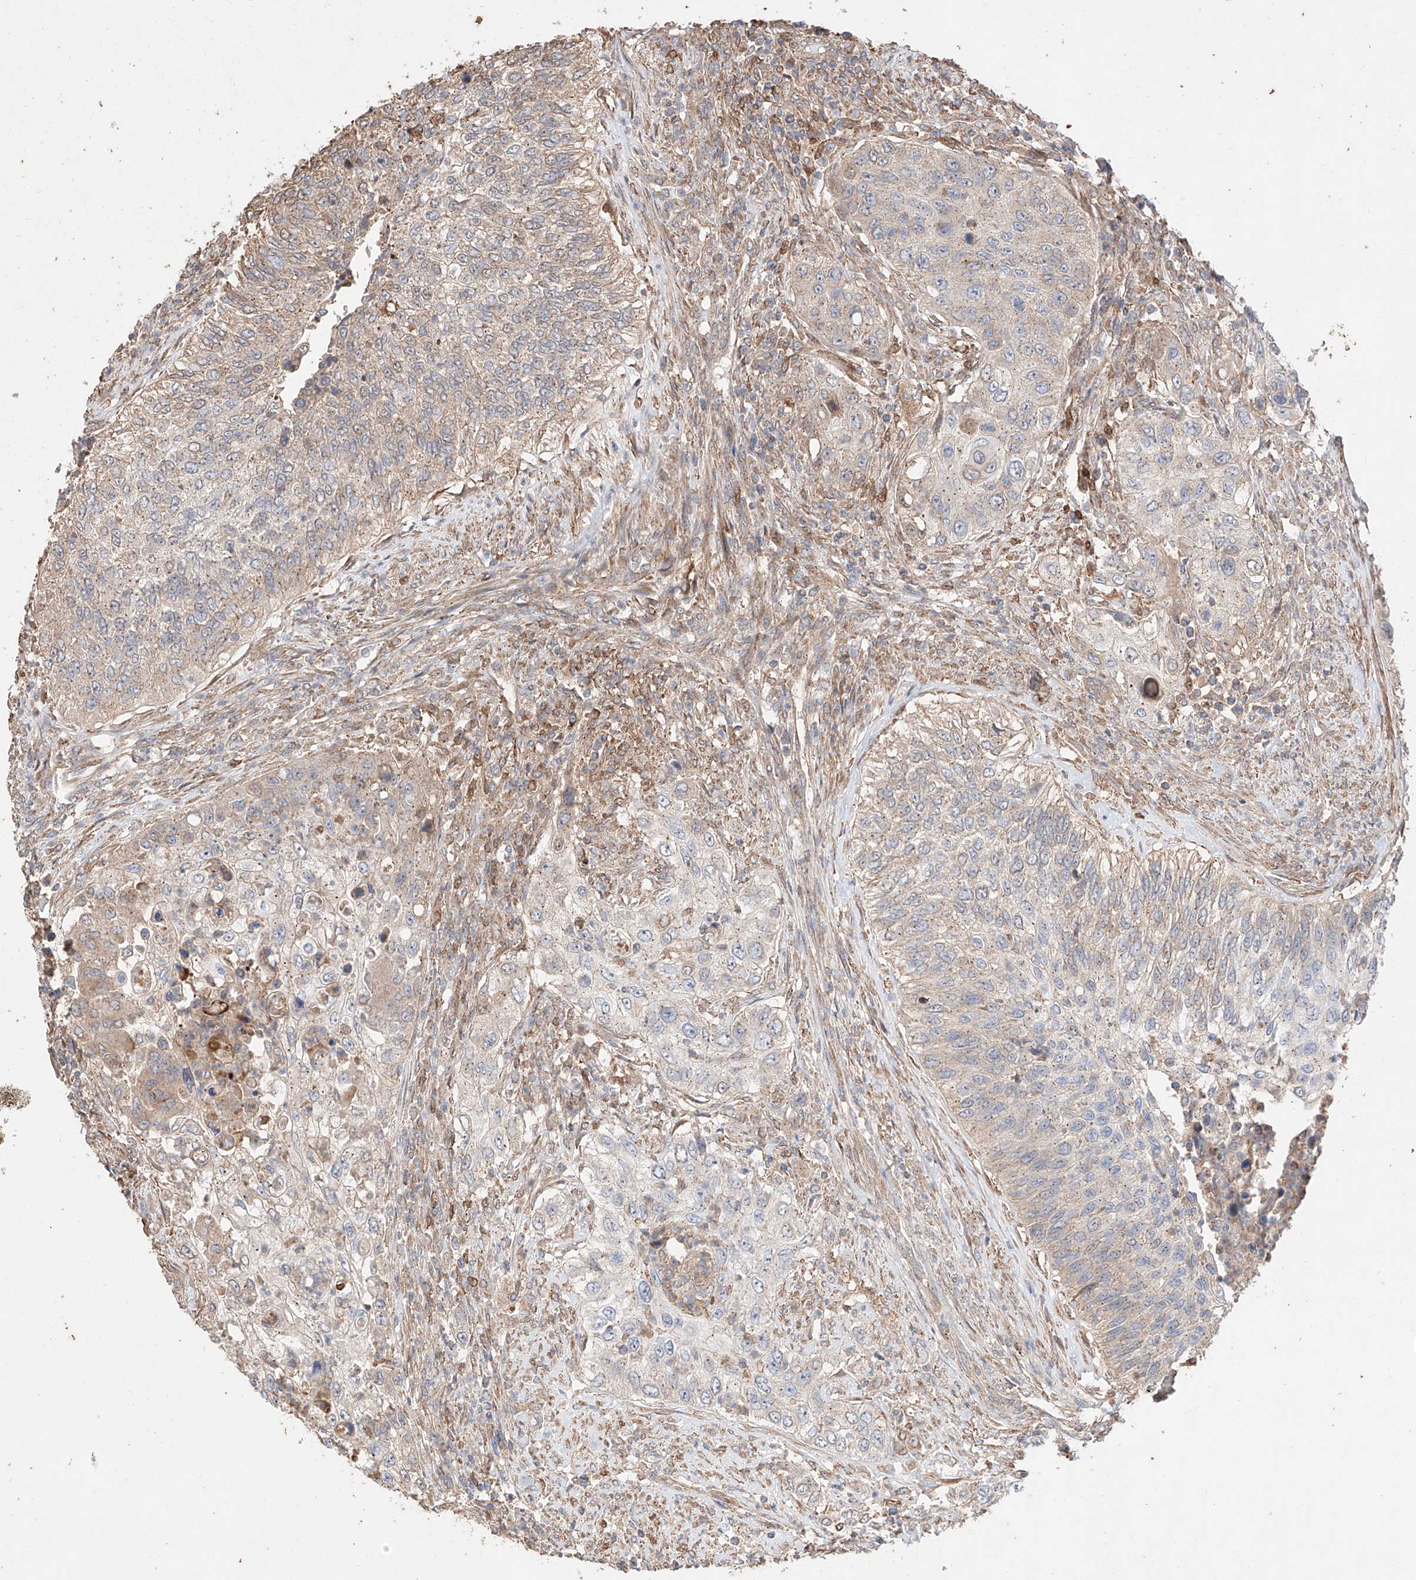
{"staining": {"intensity": "weak", "quantity": "25%-75%", "location": "cytoplasmic/membranous"}, "tissue": "urothelial cancer", "cell_type": "Tumor cells", "image_type": "cancer", "snomed": [{"axis": "morphology", "description": "Urothelial carcinoma, High grade"}, {"axis": "topography", "description": "Urinary bladder"}], "caption": "This image reveals immunohistochemistry staining of human urothelial cancer, with low weak cytoplasmic/membranous positivity in about 25%-75% of tumor cells.", "gene": "MOSPD1", "patient": {"sex": "female", "age": 60}}